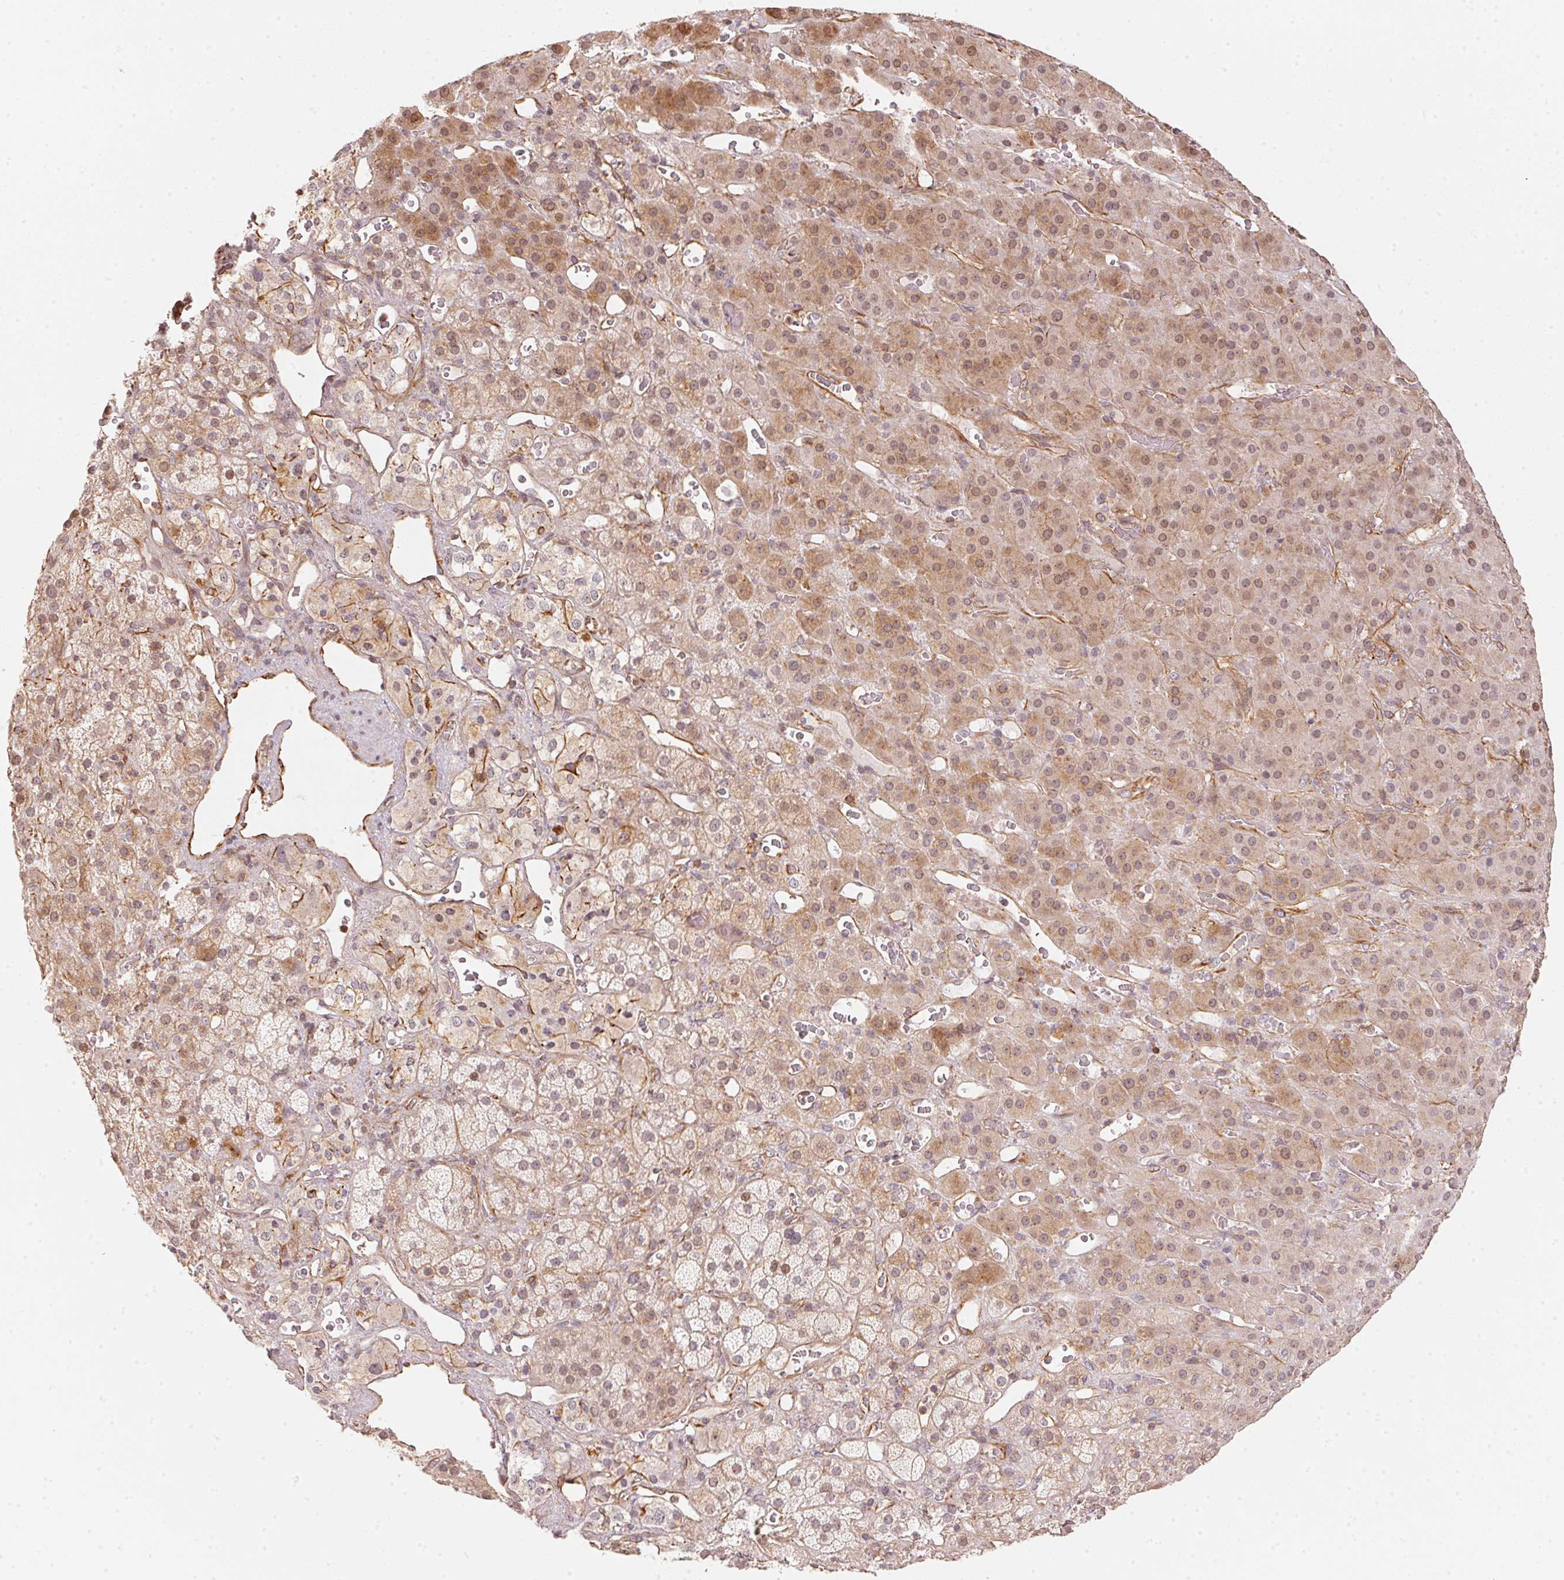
{"staining": {"intensity": "moderate", "quantity": "25%-75%", "location": "cytoplasmic/membranous,nuclear"}, "tissue": "adrenal gland", "cell_type": "Glandular cells", "image_type": "normal", "snomed": [{"axis": "morphology", "description": "Normal tissue, NOS"}, {"axis": "topography", "description": "Adrenal gland"}], "caption": "A brown stain shows moderate cytoplasmic/membranous,nuclear staining of a protein in glandular cells of unremarkable adrenal gland. (IHC, brightfield microscopy, high magnification).", "gene": "FOXR2", "patient": {"sex": "male", "age": 57}}